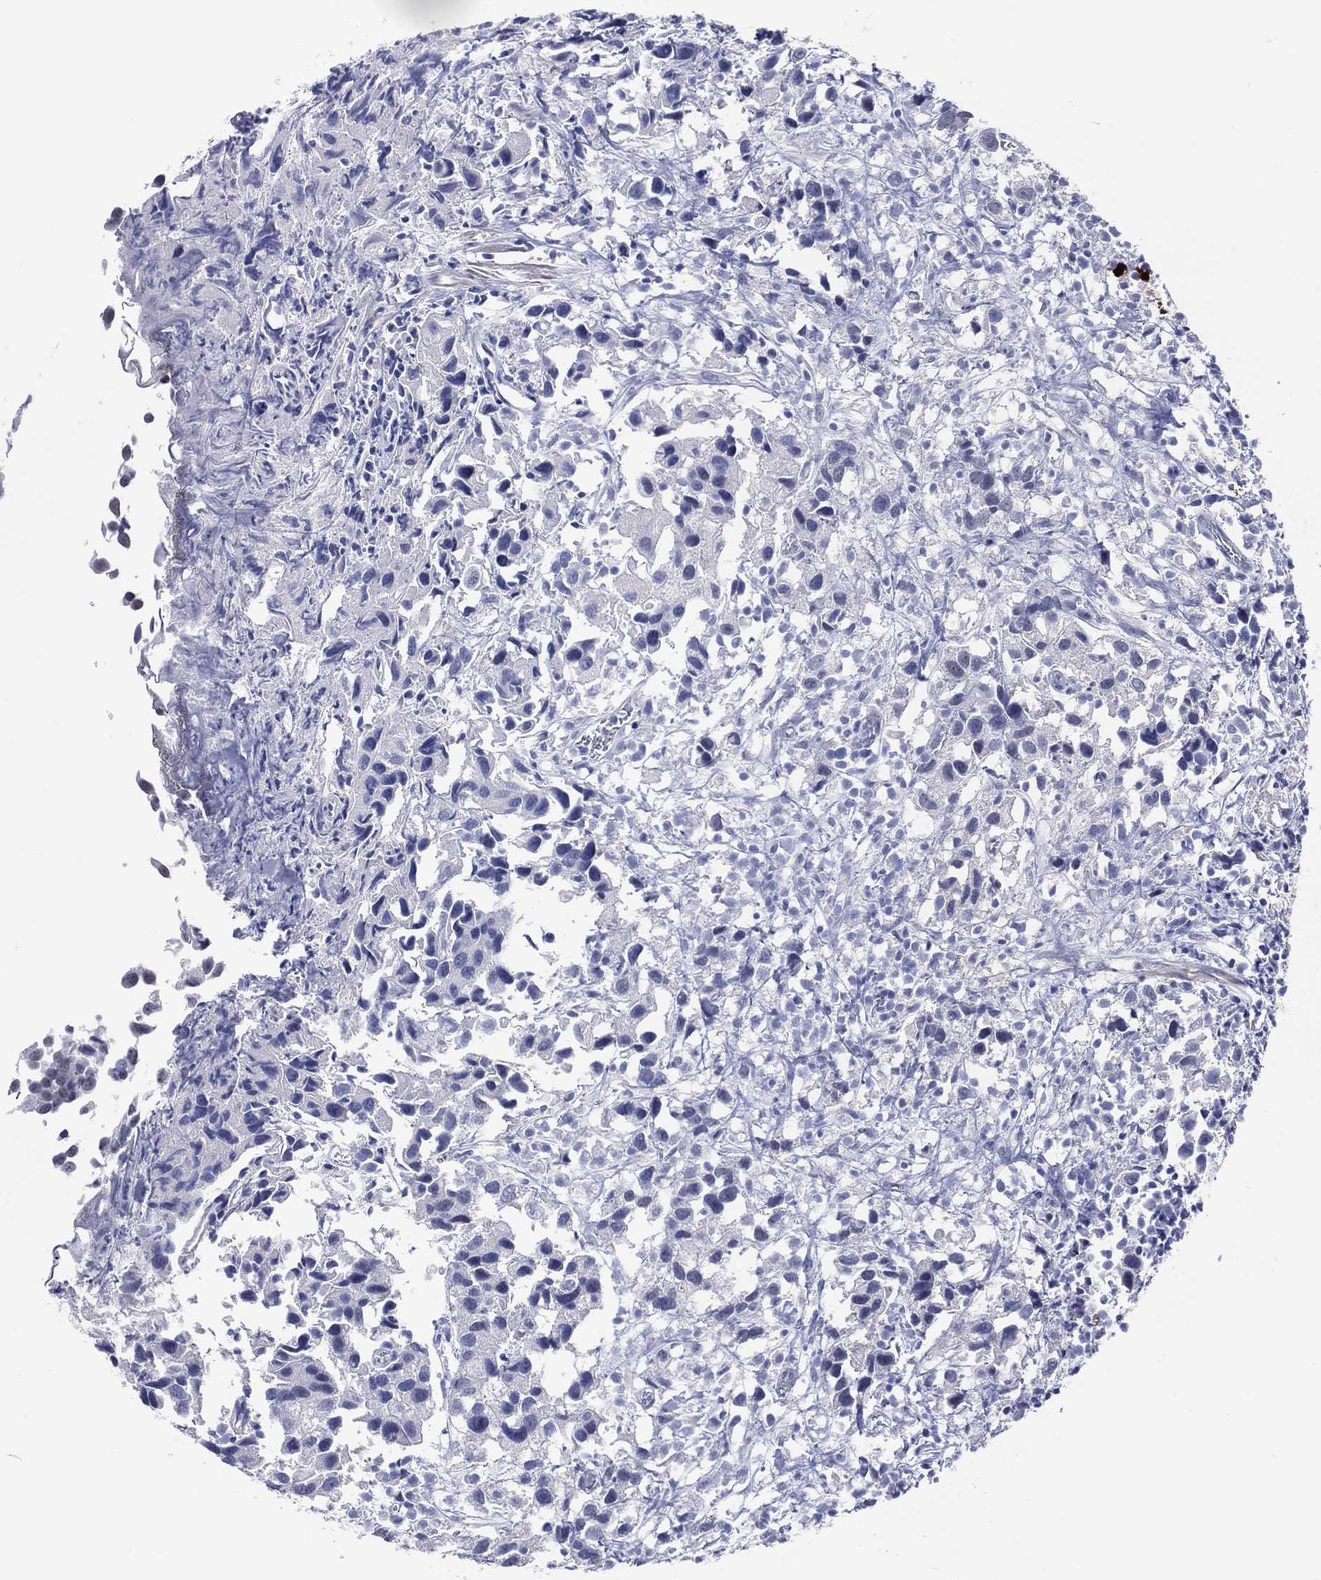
{"staining": {"intensity": "negative", "quantity": "none", "location": "none"}, "tissue": "urothelial cancer", "cell_type": "Tumor cells", "image_type": "cancer", "snomed": [{"axis": "morphology", "description": "Urothelial carcinoma, High grade"}, {"axis": "topography", "description": "Urinary bladder"}], "caption": "Protein analysis of urothelial cancer reveals no significant staining in tumor cells. (Immunohistochemistry (ihc), brightfield microscopy, high magnification).", "gene": "CFAP58", "patient": {"sex": "male", "age": 79}}